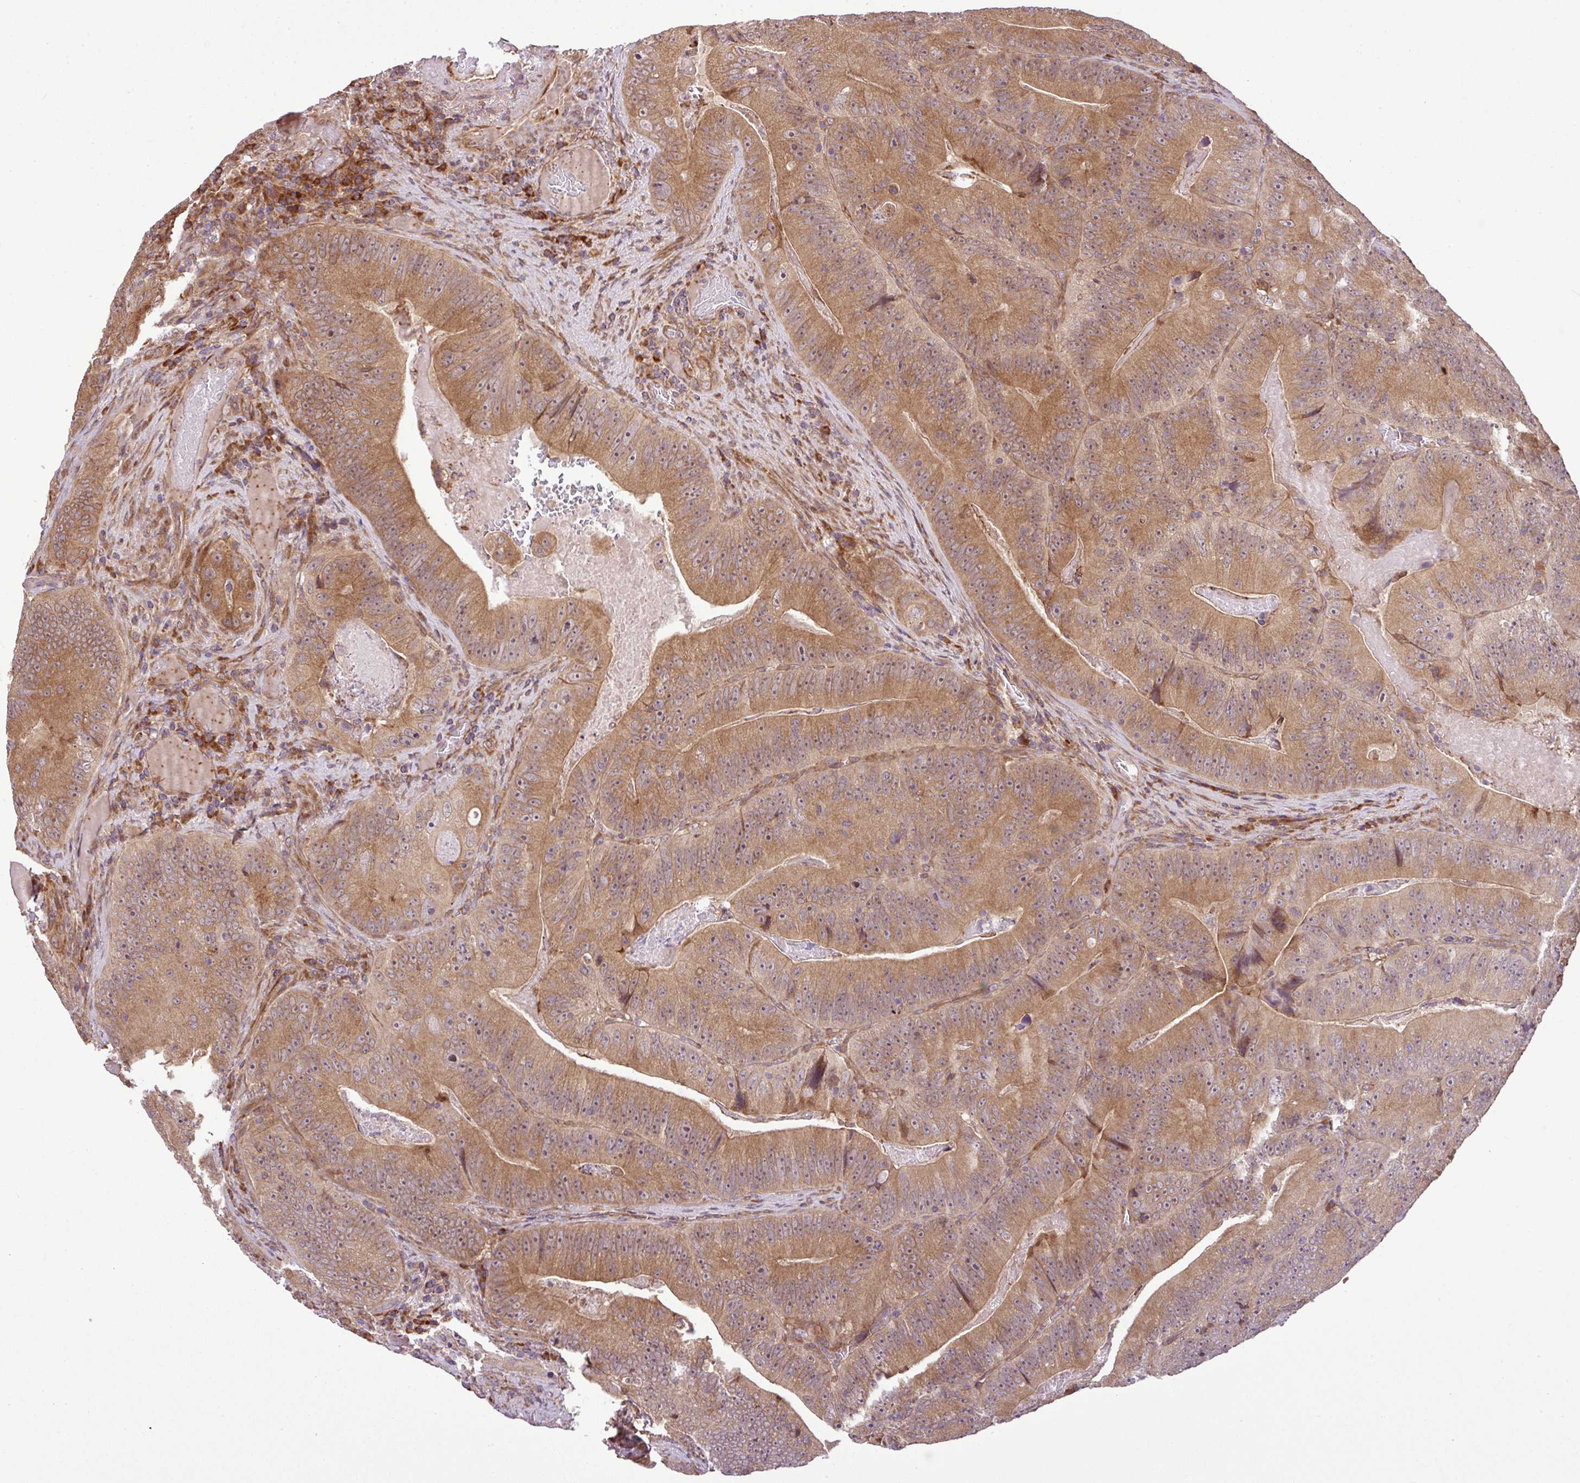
{"staining": {"intensity": "moderate", "quantity": ">75%", "location": "cytoplasmic/membranous"}, "tissue": "colorectal cancer", "cell_type": "Tumor cells", "image_type": "cancer", "snomed": [{"axis": "morphology", "description": "Adenocarcinoma, NOS"}, {"axis": "topography", "description": "Colon"}], "caption": "Colorectal cancer (adenocarcinoma) tissue displays moderate cytoplasmic/membranous expression in about >75% of tumor cells", "gene": "DLGAP4", "patient": {"sex": "female", "age": 86}}